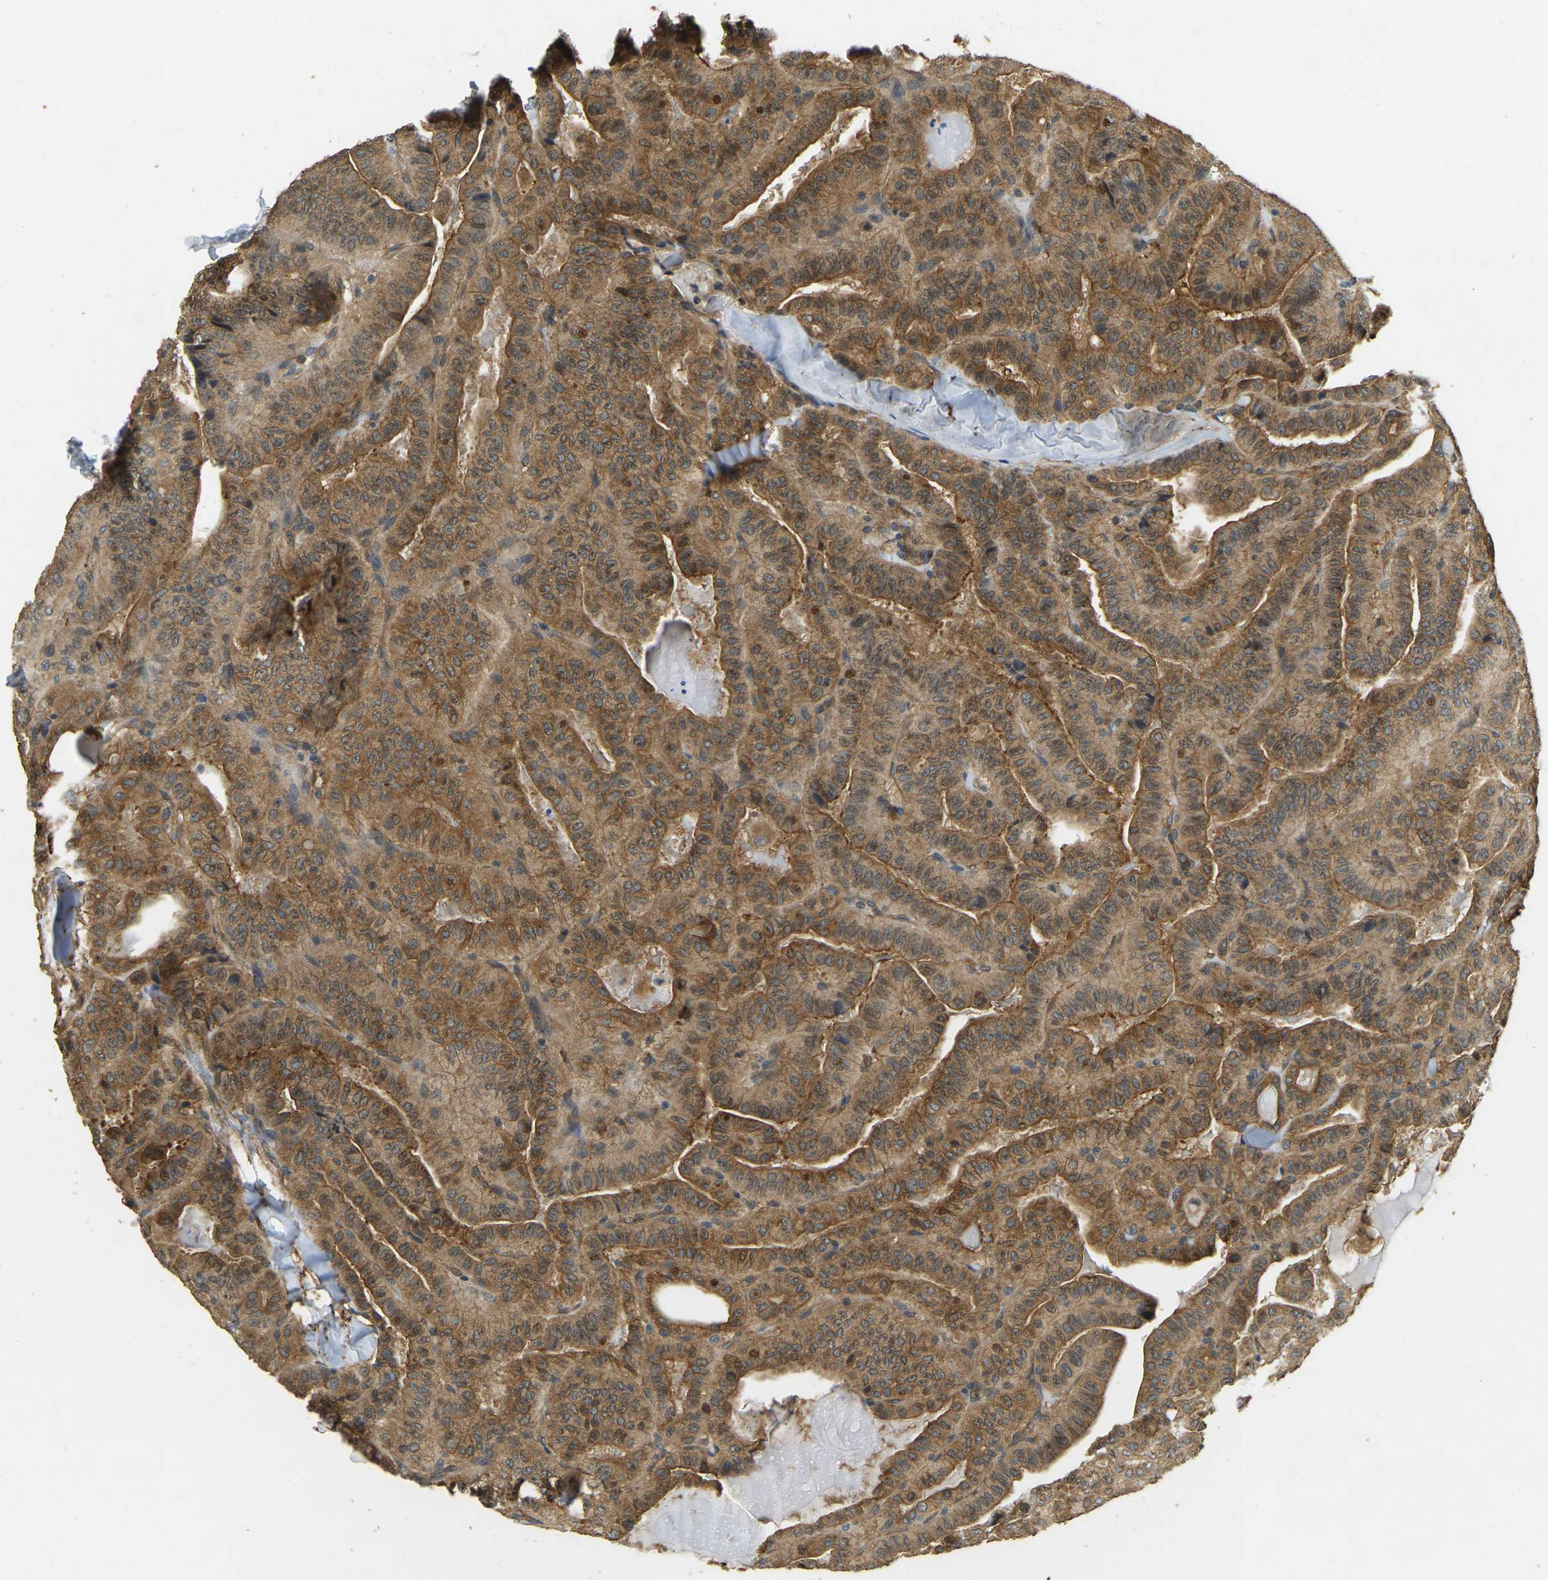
{"staining": {"intensity": "strong", "quantity": ">75%", "location": "cytoplasmic/membranous"}, "tissue": "thyroid cancer", "cell_type": "Tumor cells", "image_type": "cancer", "snomed": [{"axis": "morphology", "description": "Papillary adenocarcinoma, NOS"}, {"axis": "topography", "description": "Thyroid gland"}], "caption": "High-power microscopy captured an immunohistochemistry micrograph of thyroid cancer, revealing strong cytoplasmic/membranous staining in about >75% of tumor cells.", "gene": "ERGIC1", "patient": {"sex": "male", "age": 77}}